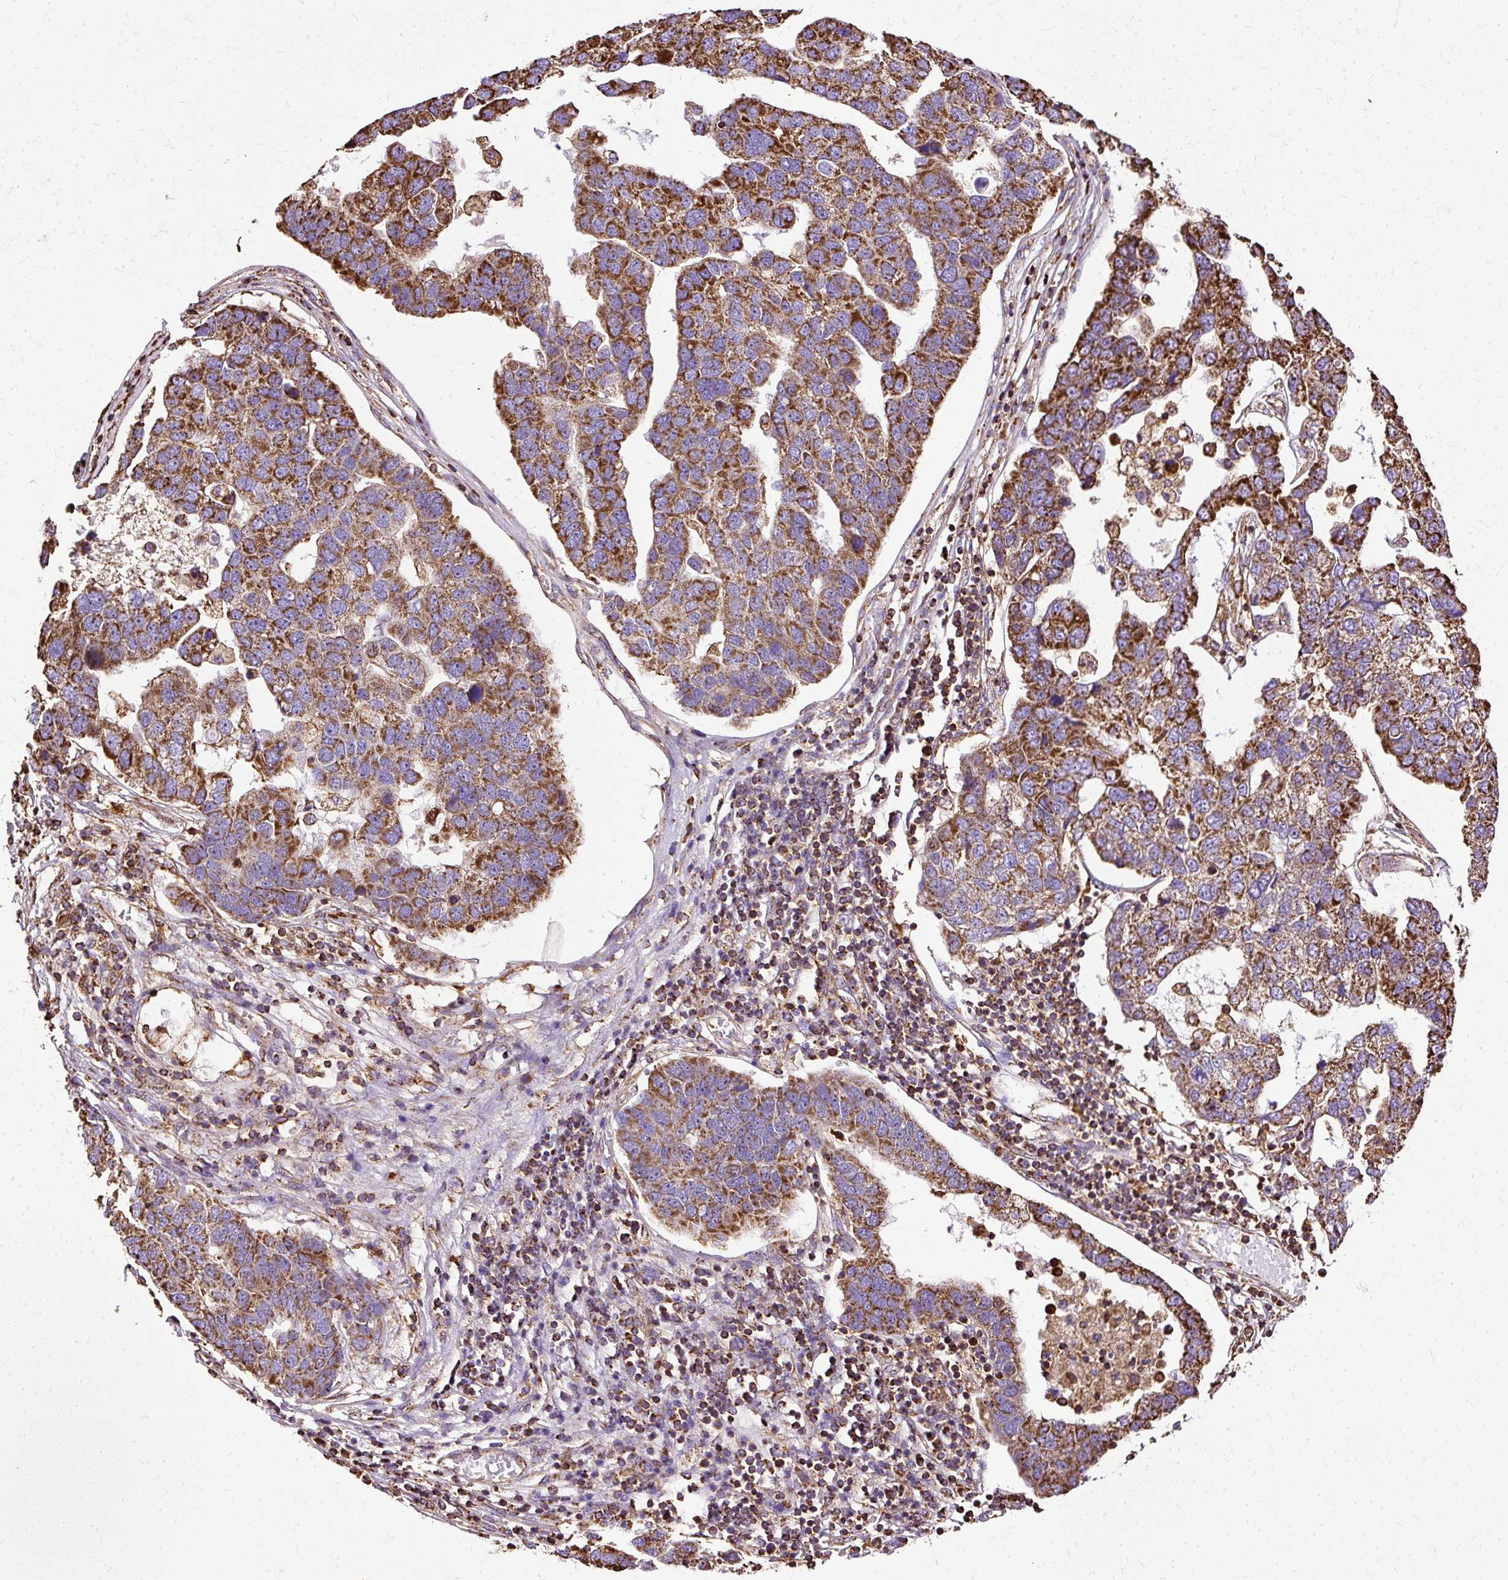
{"staining": {"intensity": "strong", "quantity": ">75%", "location": "cytoplasmic/membranous"}, "tissue": "pancreatic cancer", "cell_type": "Tumor cells", "image_type": "cancer", "snomed": [{"axis": "morphology", "description": "Adenocarcinoma, NOS"}, {"axis": "topography", "description": "Pancreas"}], "caption": "IHC (DAB (3,3'-diaminobenzidine)) staining of human adenocarcinoma (pancreatic) exhibits strong cytoplasmic/membranous protein staining in about >75% of tumor cells. (brown staining indicates protein expression, while blue staining denotes nuclei).", "gene": "KLHL11", "patient": {"sex": "female", "age": 61}}